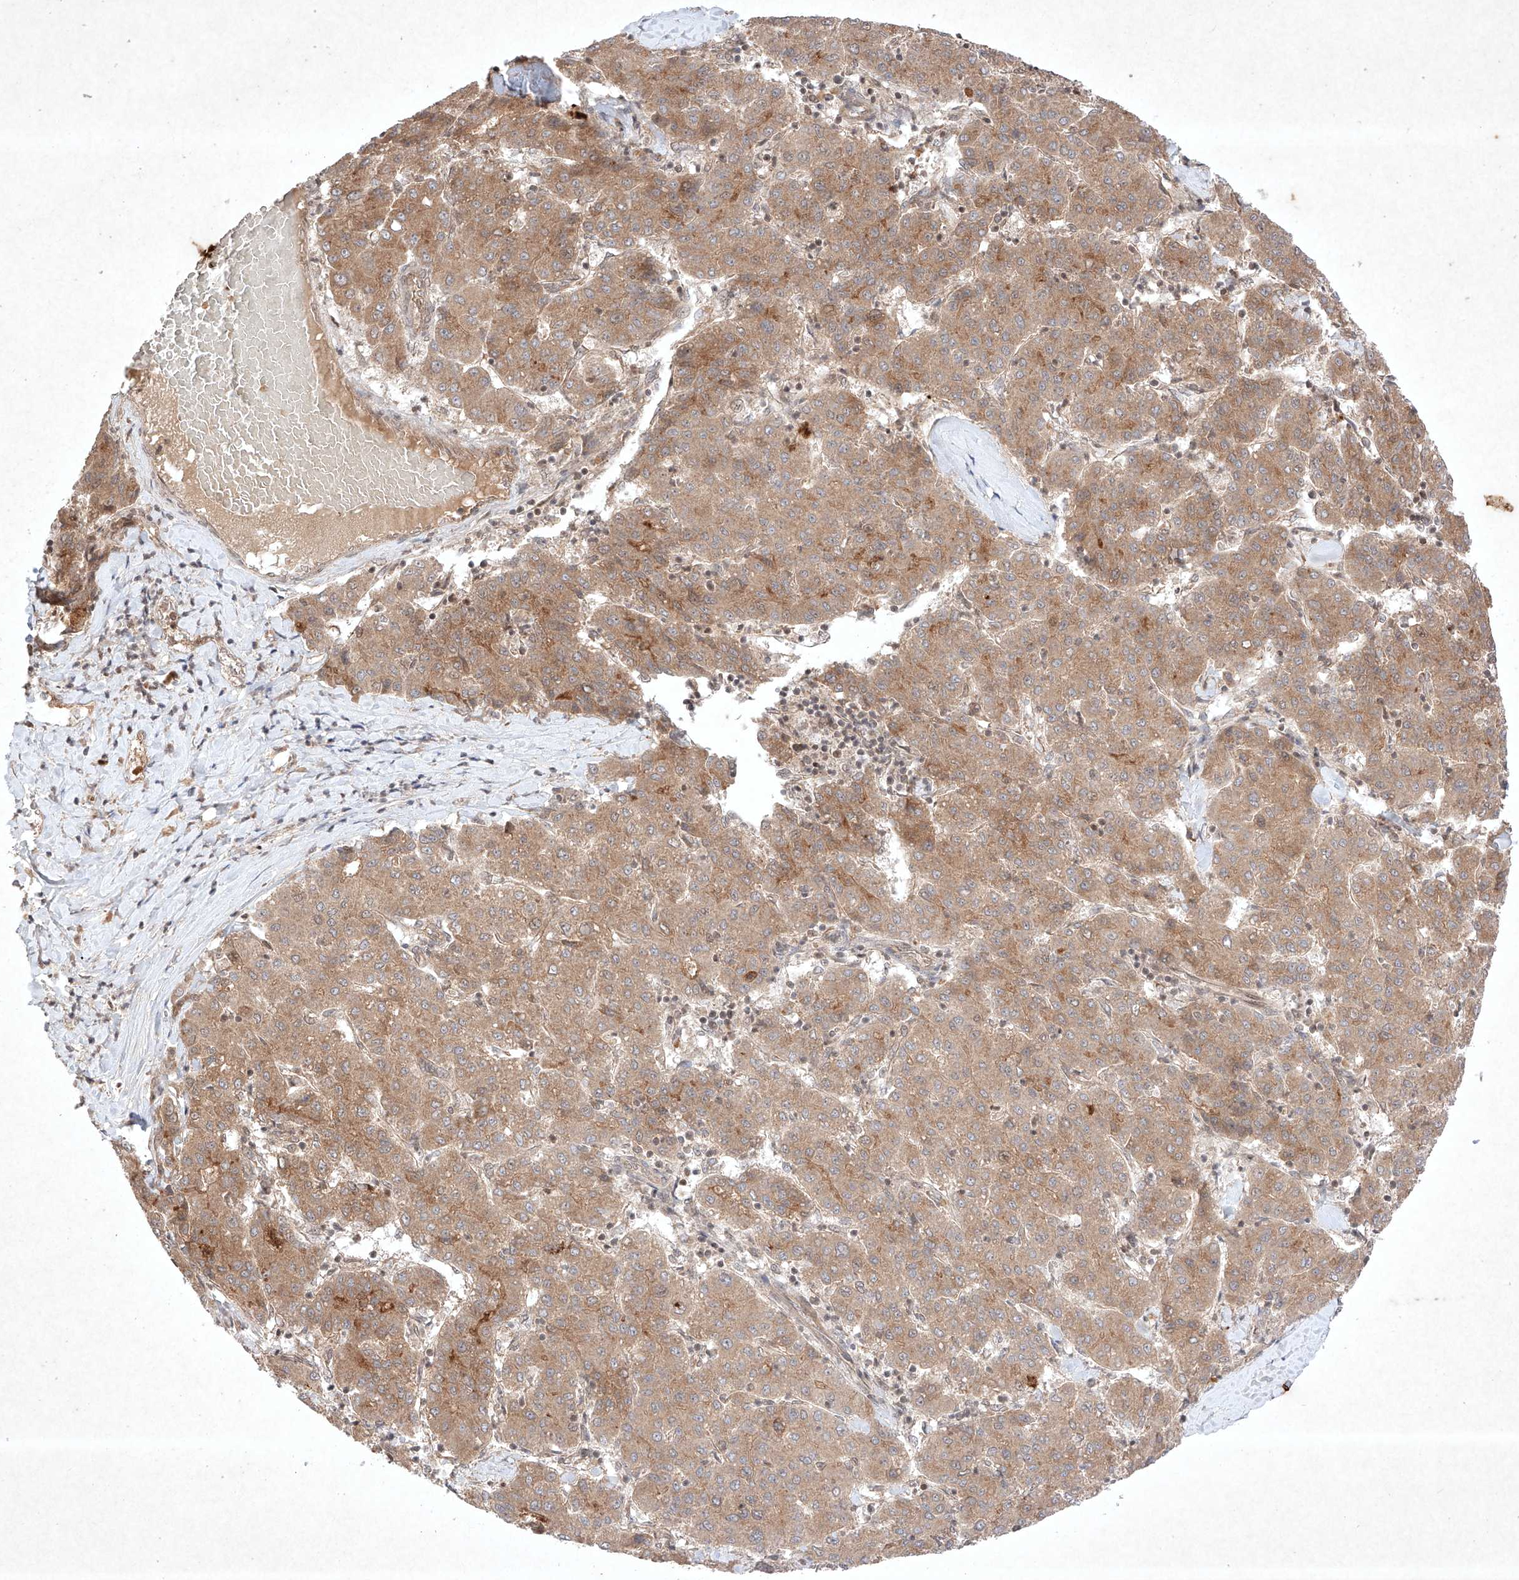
{"staining": {"intensity": "moderate", "quantity": "25%-75%", "location": "cytoplasmic/membranous"}, "tissue": "liver cancer", "cell_type": "Tumor cells", "image_type": "cancer", "snomed": [{"axis": "morphology", "description": "Carcinoma, Hepatocellular, NOS"}, {"axis": "topography", "description": "Liver"}], "caption": "Protein positivity by immunohistochemistry displays moderate cytoplasmic/membranous staining in approximately 25%-75% of tumor cells in hepatocellular carcinoma (liver).", "gene": "RNF31", "patient": {"sex": "male", "age": 65}}